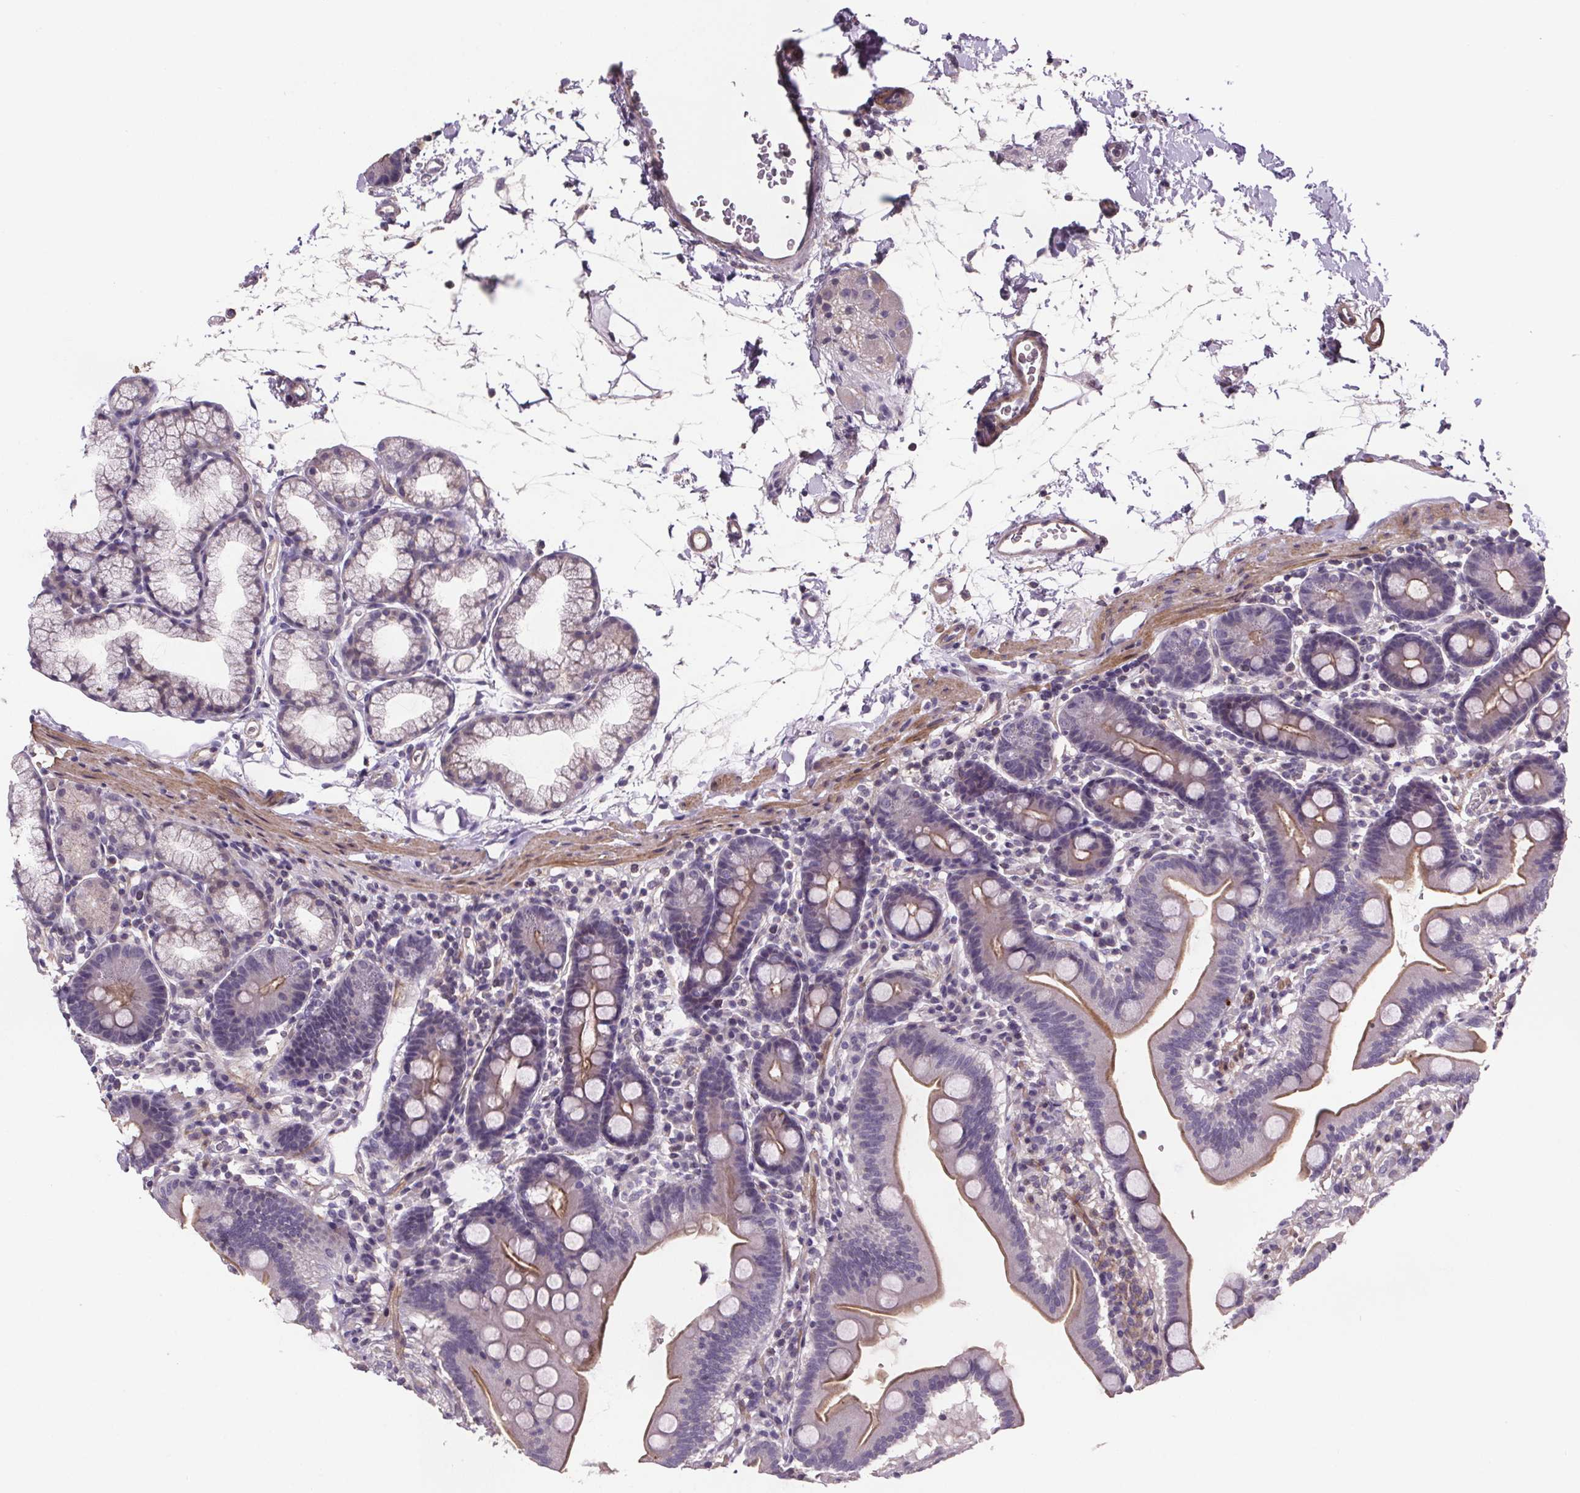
{"staining": {"intensity": "negative", "quantity": "none", "location": "none"}, "tissue": "duodenum", "cell_type": "Glandular cells", "image_type": "normal", "snomed": [{"axis": "morphology", "description": "Normal tissue, NOS"}, {"axis": "topography", "description": "Pancreas"}, {"axis": "topography", "description": "Duodenum"}], "caption": "Immunohistochemistry (IHC) of unremarkable duodenum demonstrates no staining in glandular cells. The staining was performed using DAB (3,3'-diaminobenzidine) to visualize the protein expression in brown, while the nuclei were stained in blue with hematoxylin (Magnification: 20x).", "gene": "CLN3", "patient": {"sex": "male", "age": 59}}